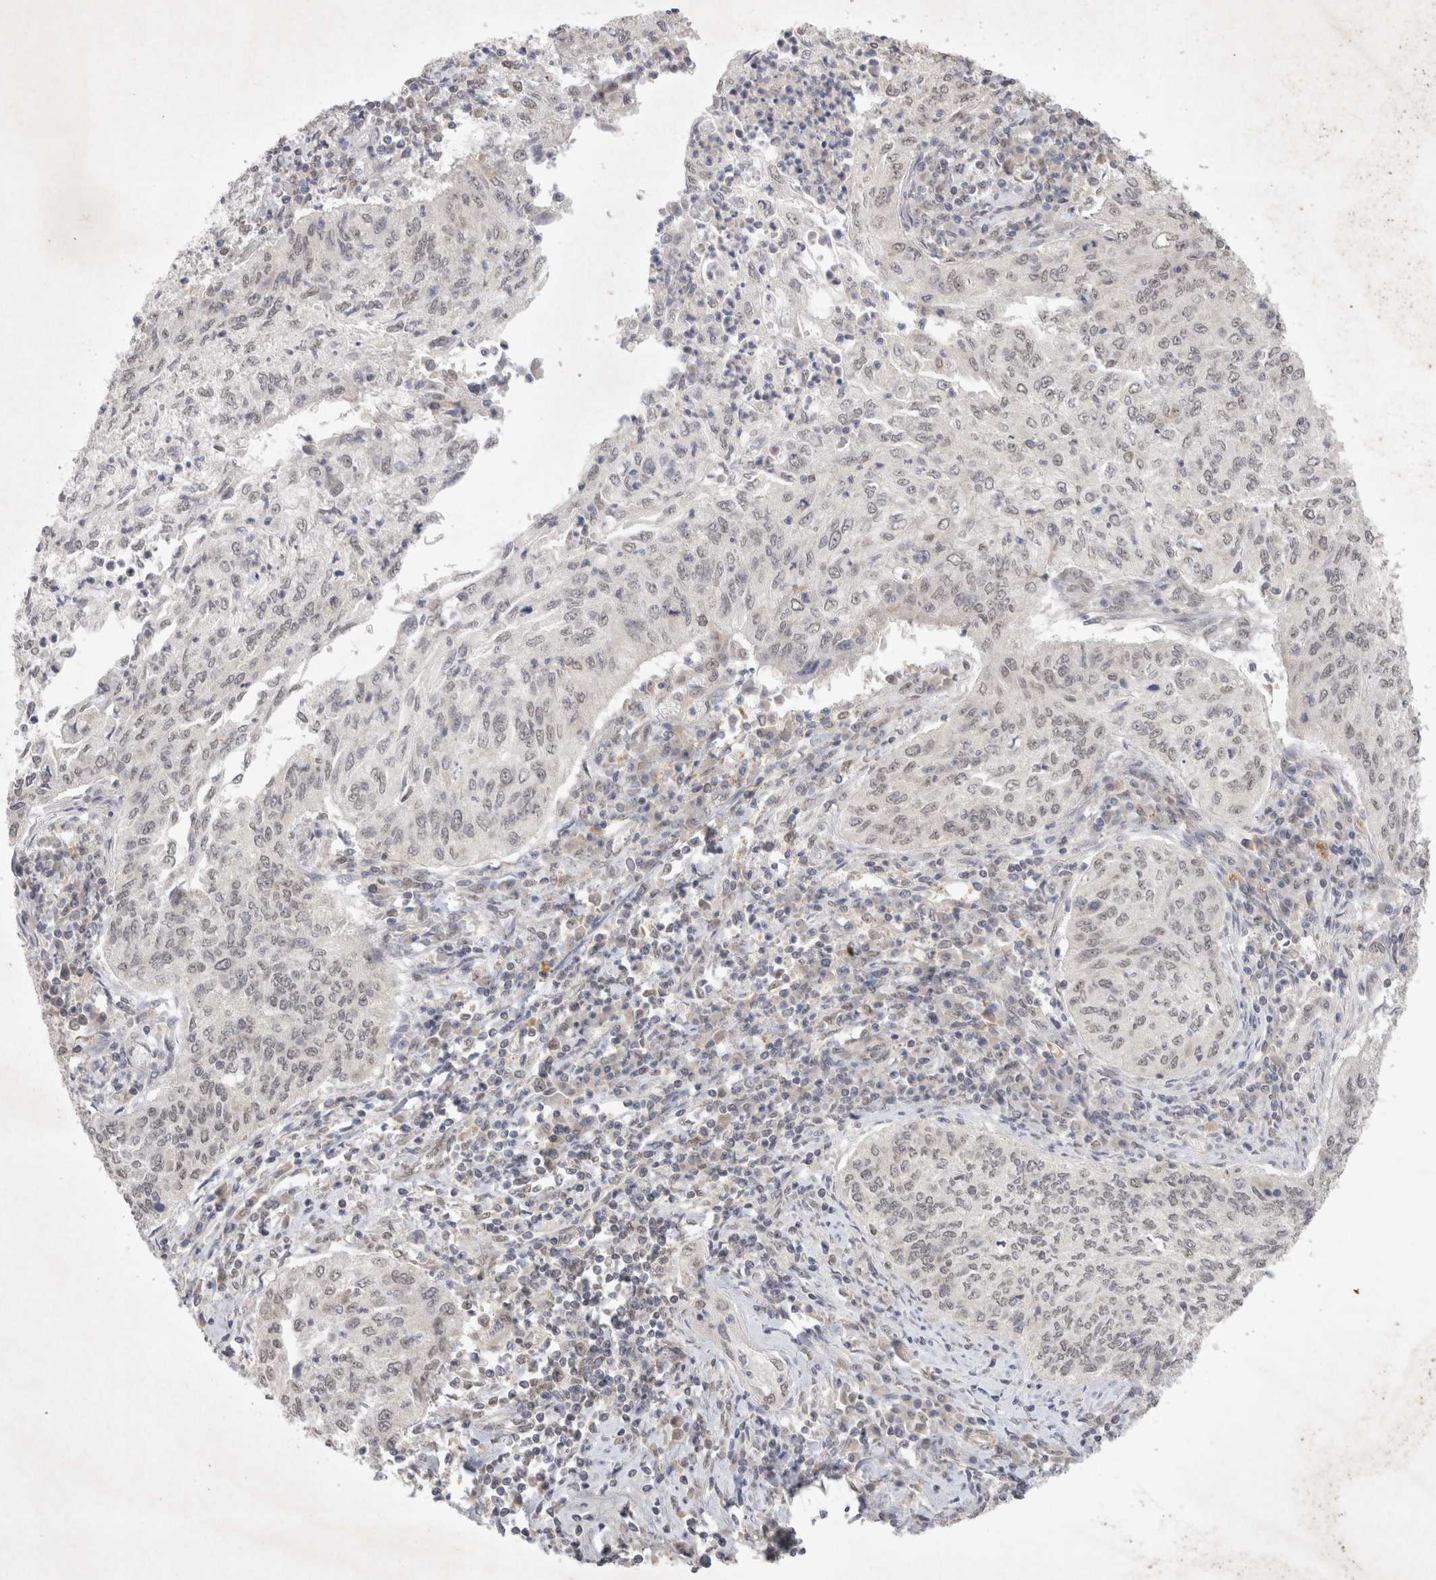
{"staining": {"intensity": "weak", "quantity": "25%-75%", "location": "nuclear"}, "tissue": "cervical cancer", "cell_type": "Tumor cells", "image_type": "cancer", "snomed": [{"axis": "morphology", "description": "Squamous cell carcinoma, NOS"}, {"axis": "topography", "description": "Cervix"}], "caption": "IHC (DAB (3,3'-diaminobenzidine)) staining of human squamous cell carcinoma (cervical) exhibits weak nuclear protein positivity in about 25%-75% of tumor cells.", "gene": "FBXO42", "patient": {"sex": "female", "age": 30}}